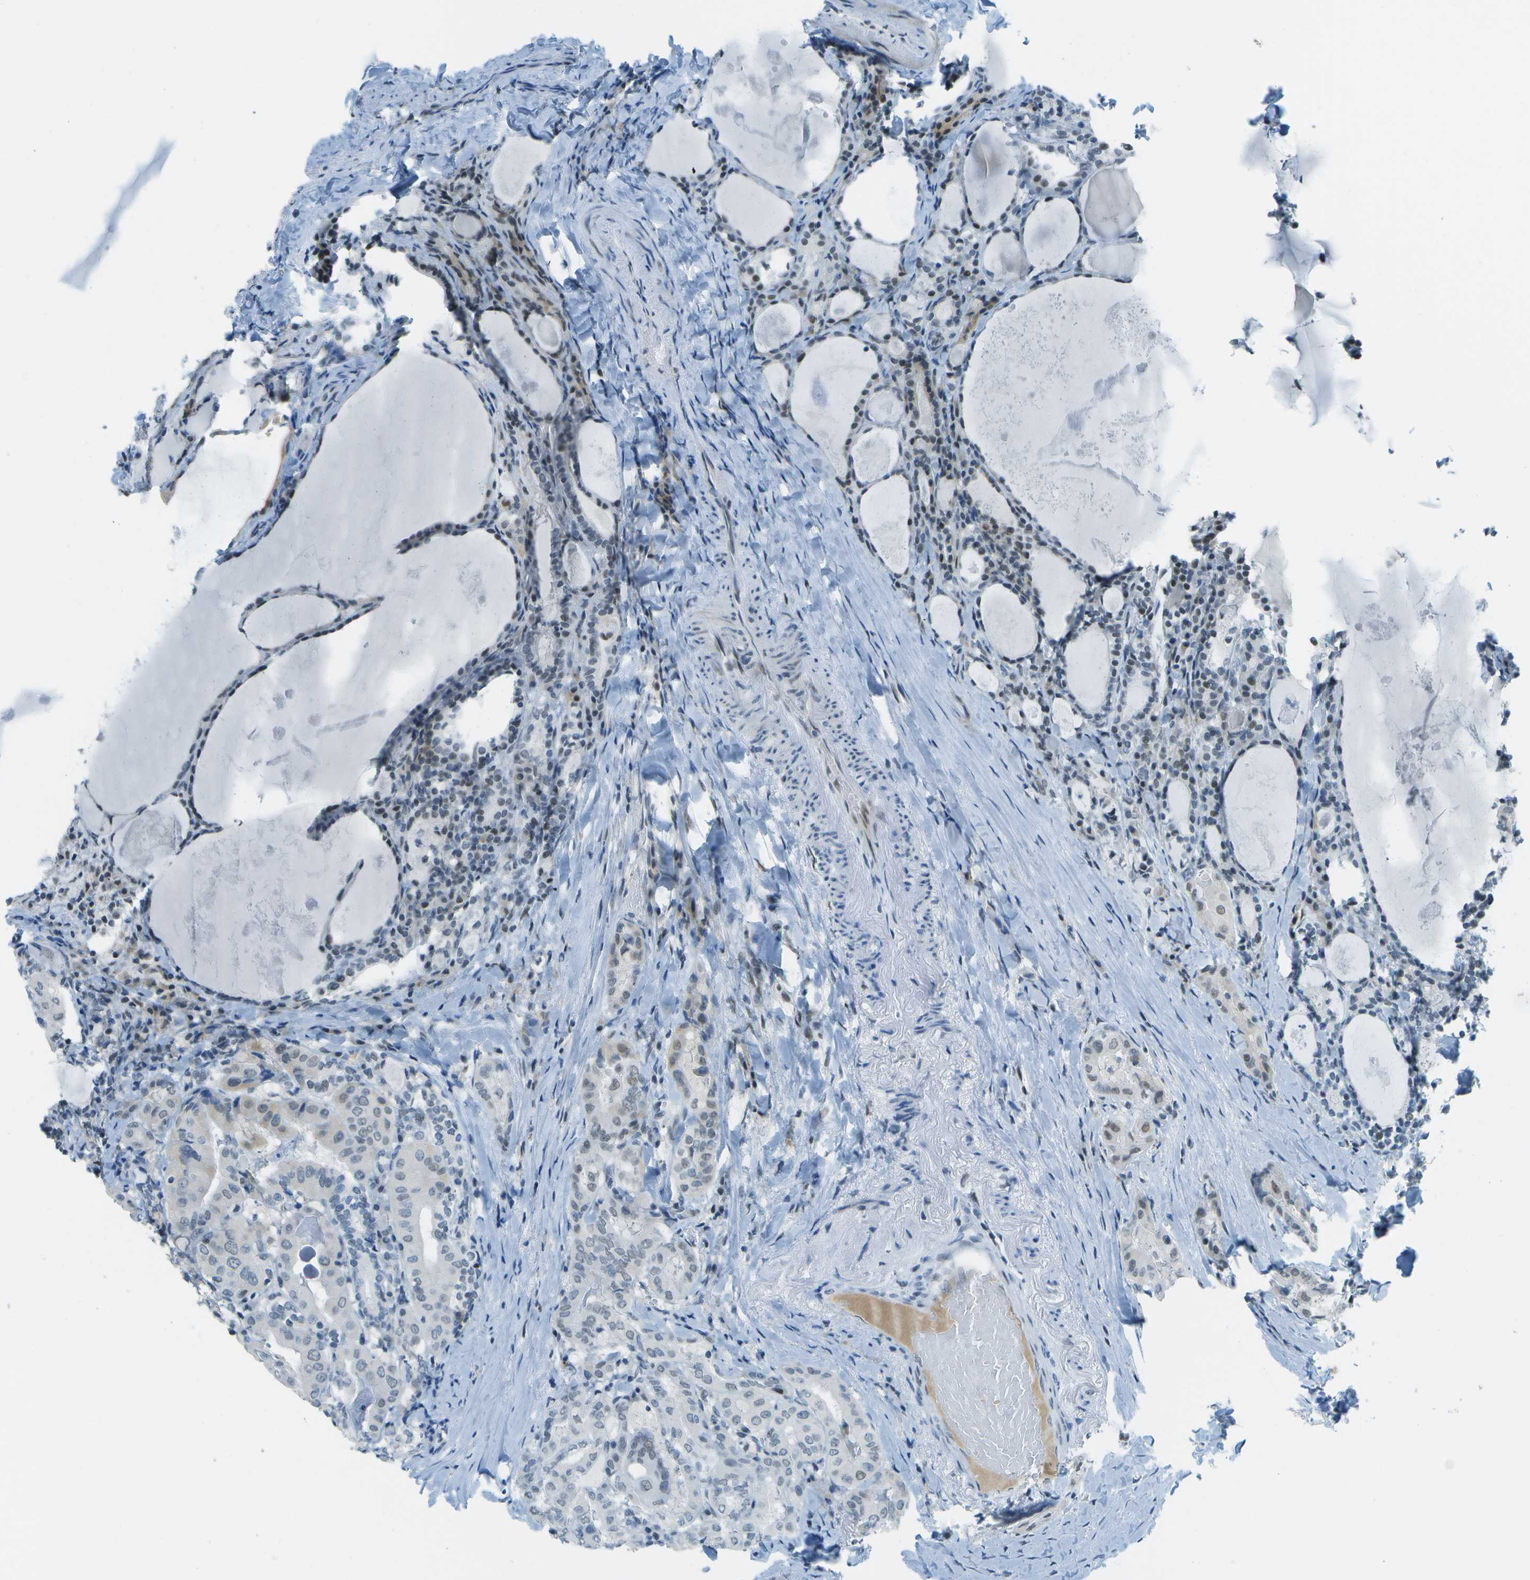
{"staining": {"intensity": "weak", "quantity": "<25%", "location": "nuclear"}, "tissue": "thyroid cancer", "cell_type": "Tumor cells", "image_type": "cancer", "snomed": [{"axis": "morphology", "description": "Papillary adenocarcinoma, NOS"}, {"axis": "topography", "description": "Thyroid gland"}], "caption": "The immunohistochemistry micrograph has no significant positivity in tumor cells of papillary adenocarcinoma (thyroid) tissue.", "gene": "NEK11", "patient": {"sex": "female", "age": 42}}